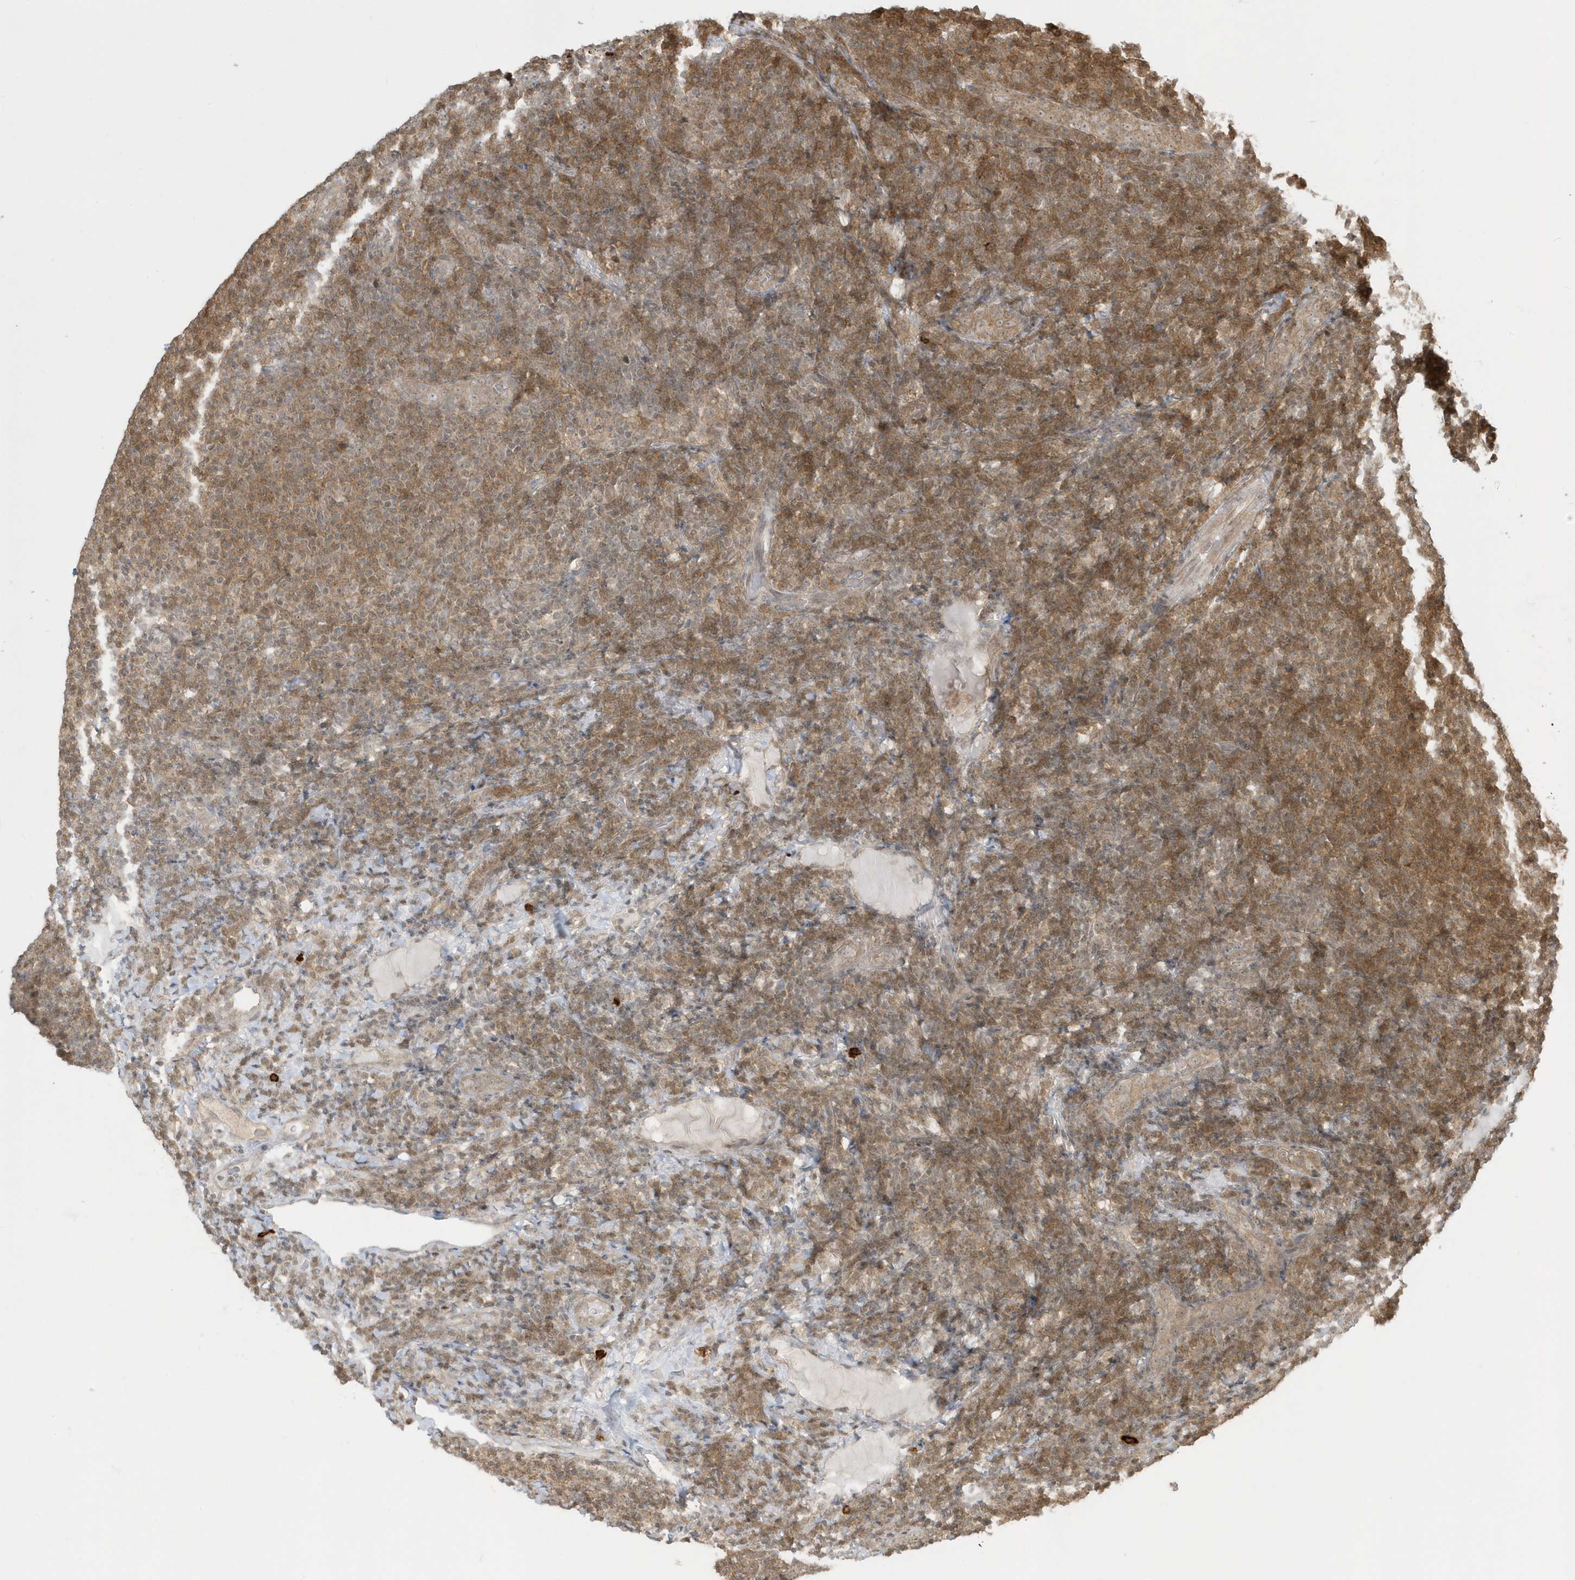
{"staining": {"intensity": "moderate", "quantity": "25%-75%", "location": "cytoplasmic/membranous"}, "tissue": "lymphoma", "cell_type": "Tumor cells", "image_type": "cancer", "snomed": [{"axis": "morphology", "description": "Malignant lymphoma, non-Hodgkin's type, Low grade"}, {"axis": "topography", "description": "Lymph node"}], "caption": "A medium amount of moderate cytoplasmic/membranous expression is present in about 25%-75% of tumor cells in lymphoma tissue.", "gene": "PPP1R7", "patient": {"sex": "male", "age": 66}}